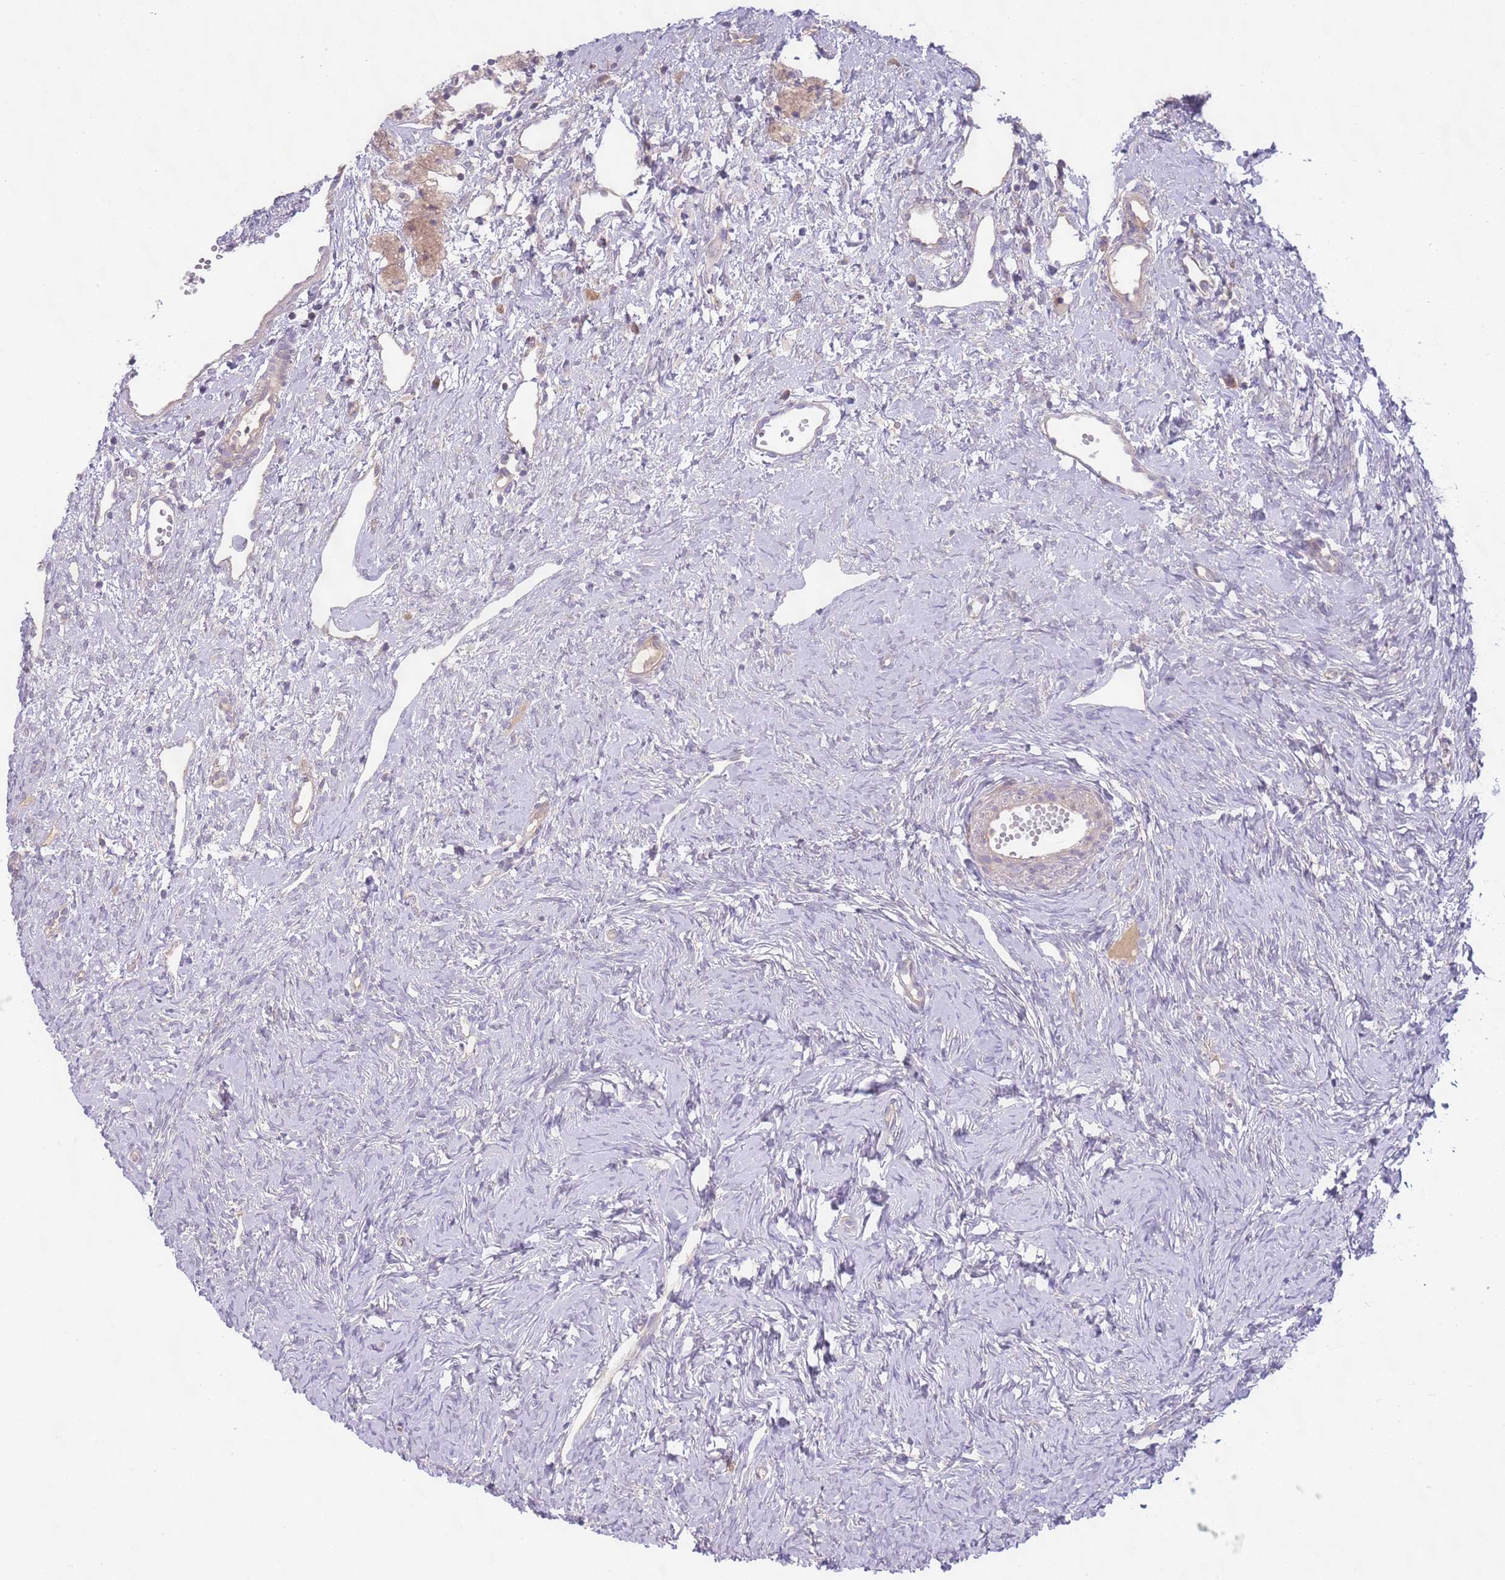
{"staining": {"intensity": "moderate", "quantity": ">75%", "location": "cytoplasmic/membranous"}, "tissue": "ovary", "cell_type": "Follicle cells", "image_type": "normal", "snomed": [{"axis": "morphology", "description": "Normal tissue, NOS"}, {"axis": "topography", "description": "Ovary"}], "caption": "Protein staining demonstrates moderate cytoplasmic/membranous positivity in about >75% of follicle cells in benign ovary. (IHC, brightfield microscopy, high magnification).", "gene": "SKOR2", "patient": {"sex": "female", "age": 51}}